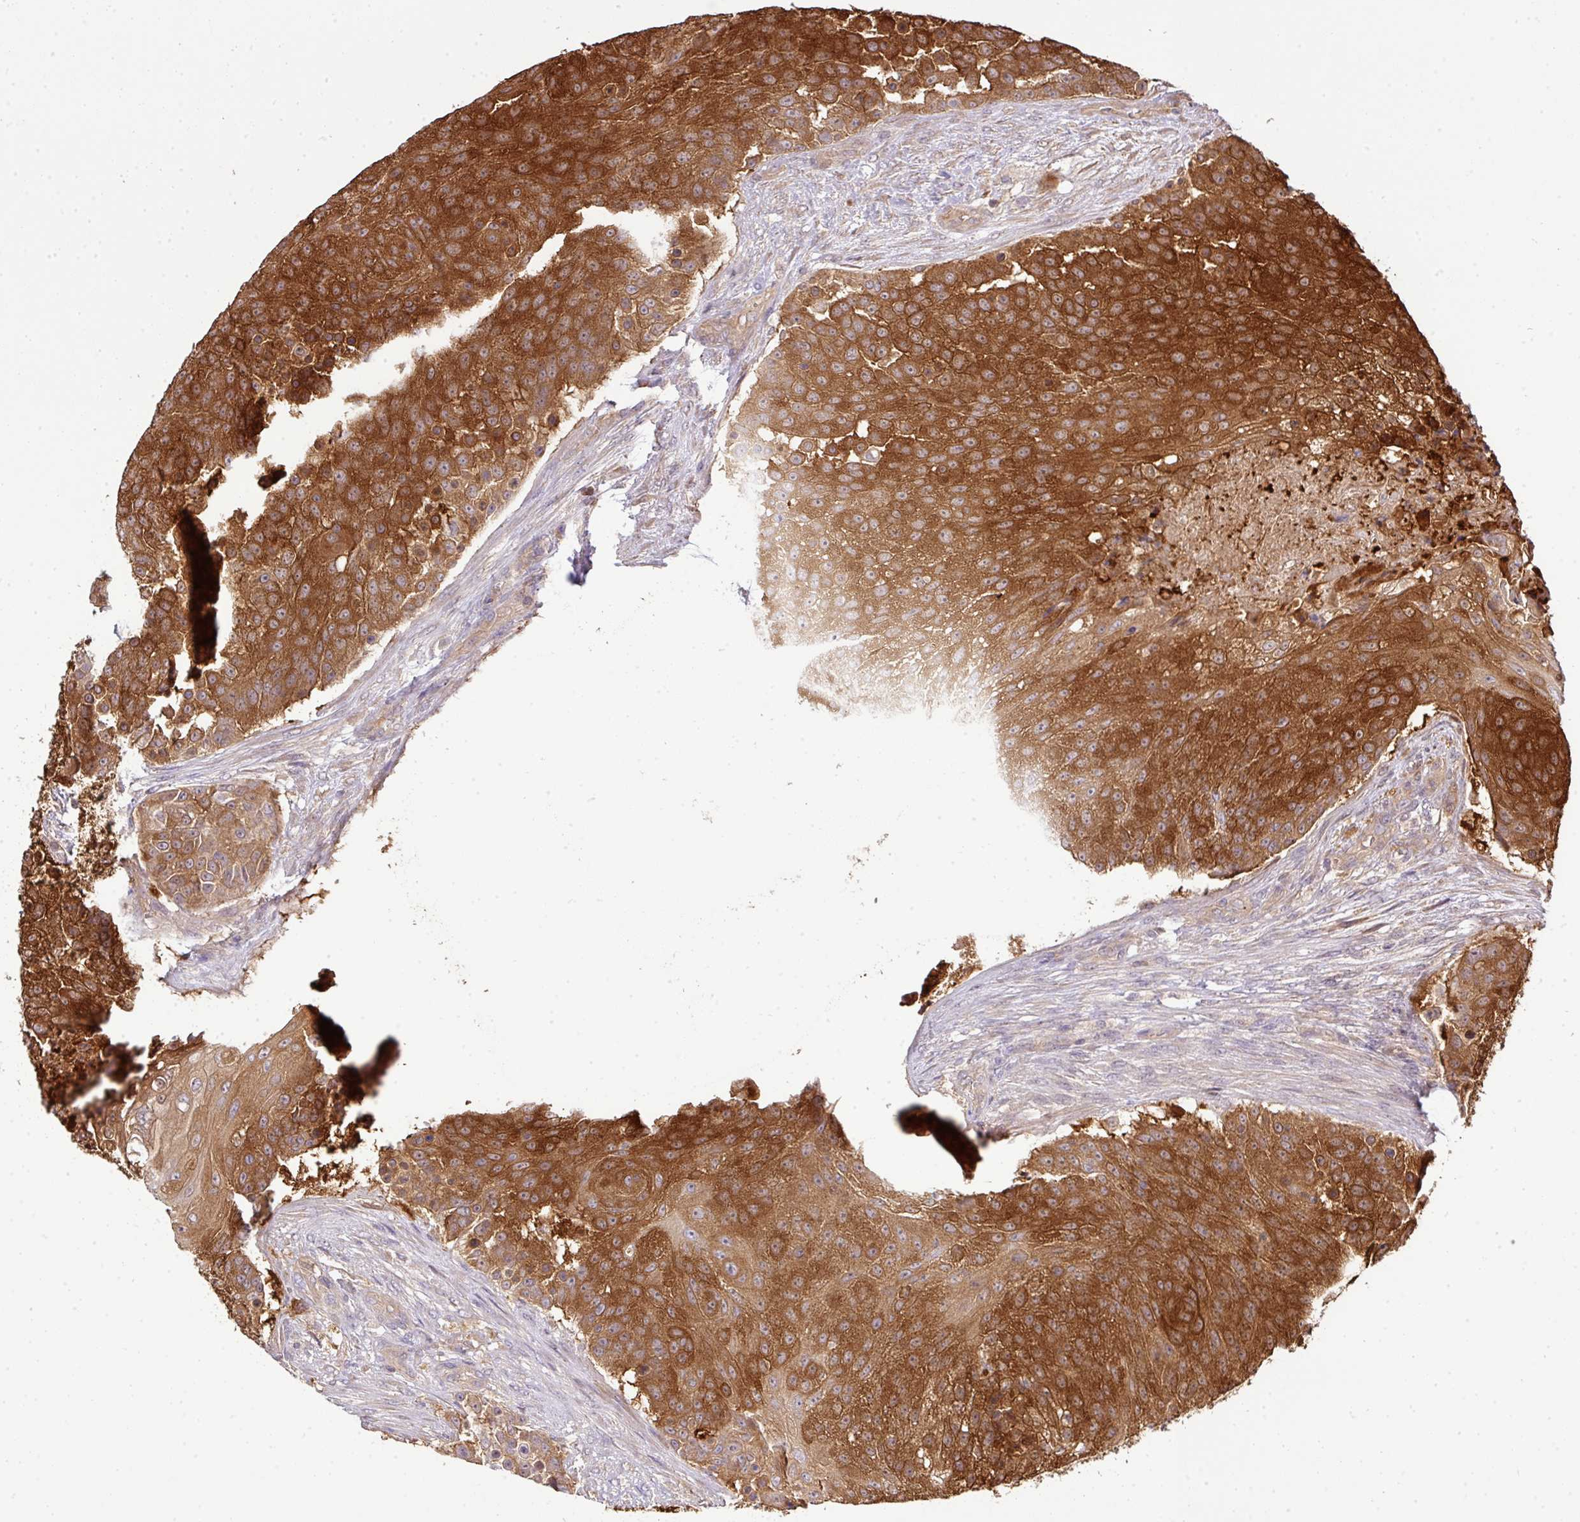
{"staining": {"intensity": "strong", "quantity": ">75%", "location": "cytoplasmic/membranous"}, "tissue": "urothelial cancer", "cell_type": "Tumor cells", "image_type": "cancer", "snomed": [{"axis": "morphology", "description": "Urothelial carcinoma, High grade"}, {"axis": "topography", "description": "Urinary bladder"}], "caption": "There is high levels of strong cytoplasmic/membranous positivity in tumor cells of urothelial cancer, as demonstrated by immunohistochemical staining (brown color).", "gene": "TMEM107", "patient": {"sex": "female", "age": 63}}